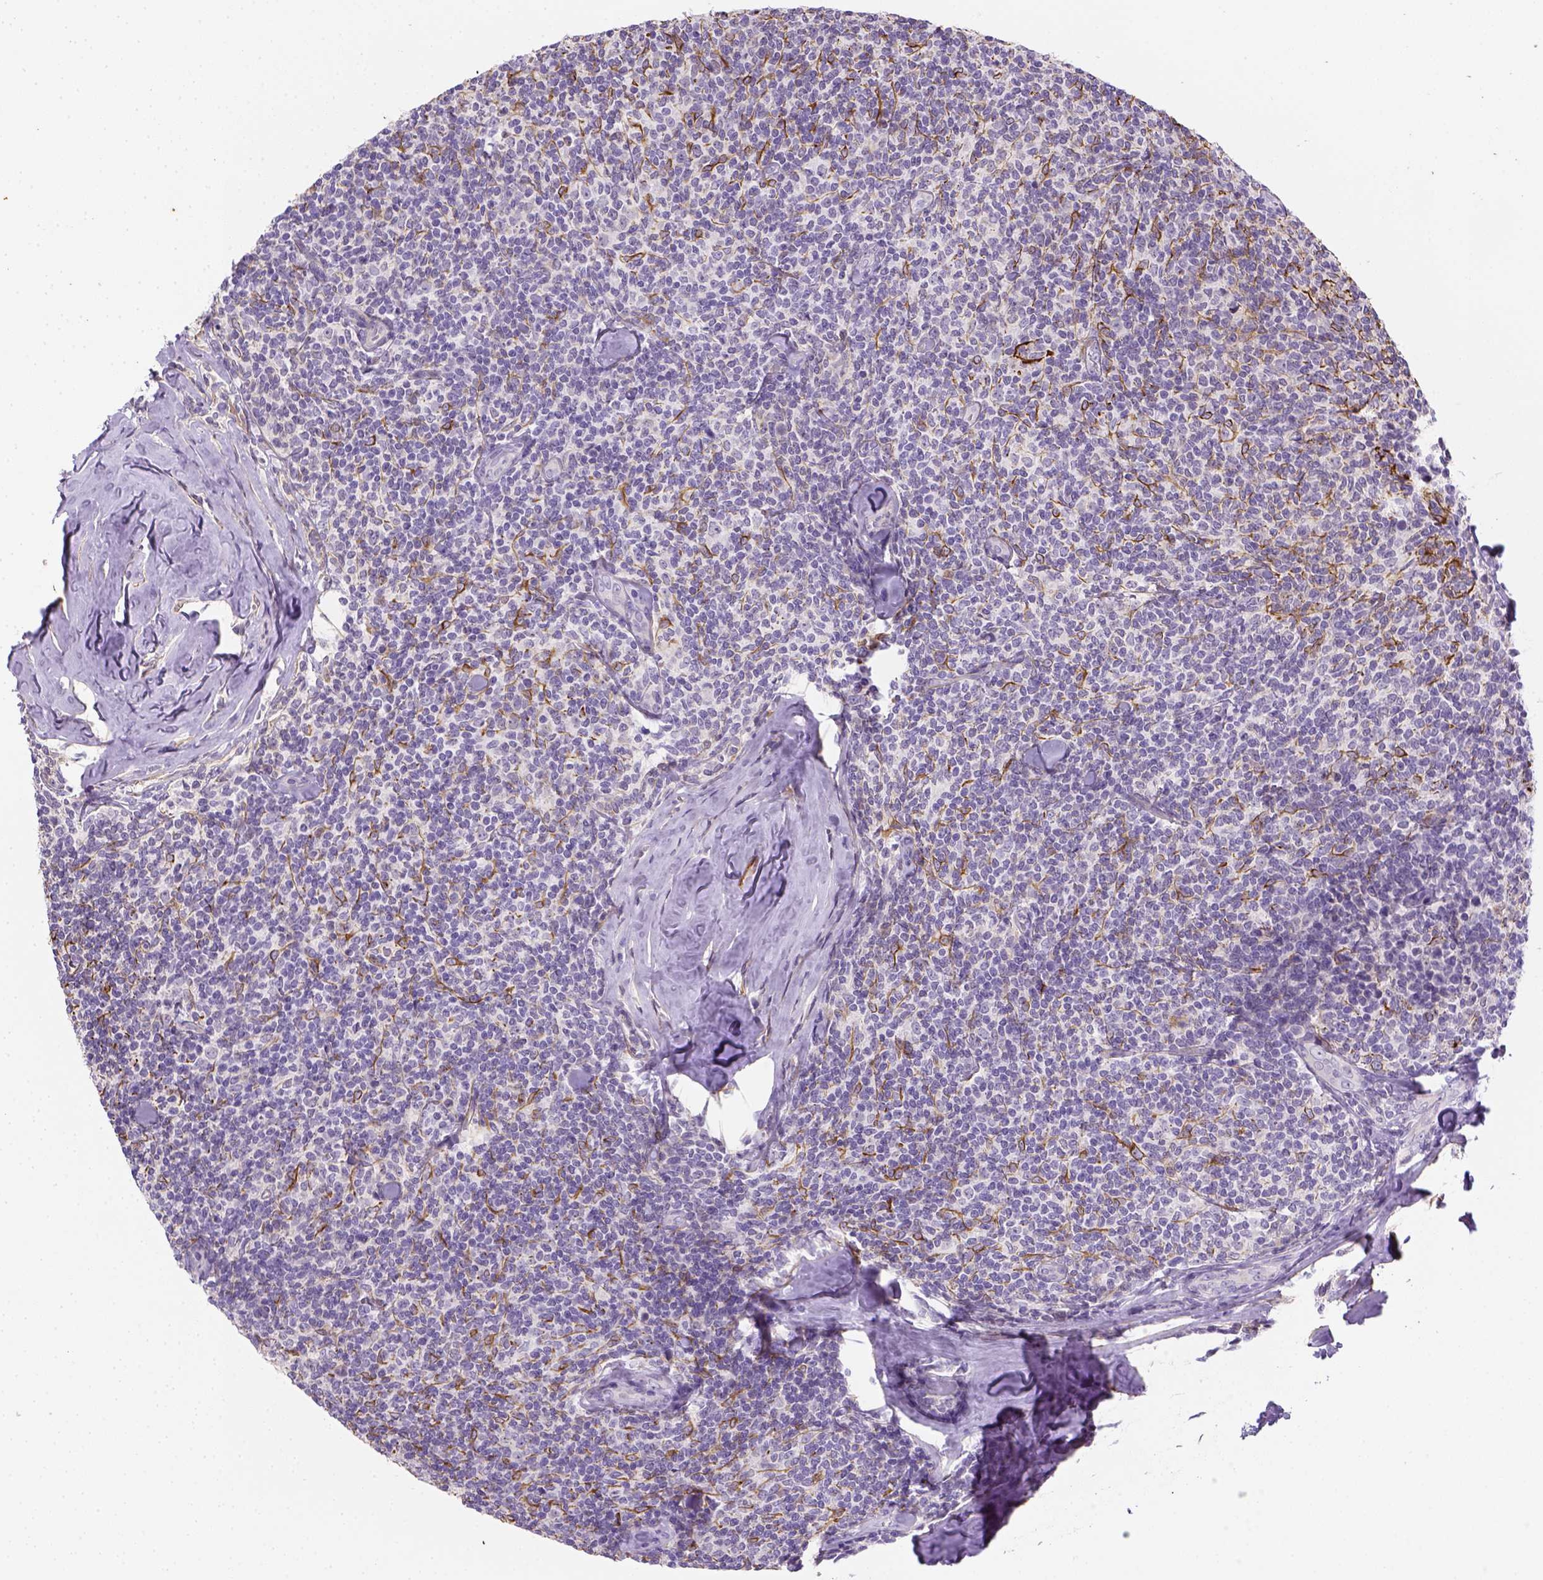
{"staining": {"intensity": "negative", "quantity": "none", "location": "none"}, "tissue": "lymphoma", "cell_type": "Tumor cells", "image_type": "cancer", "snomed": [{"axis": "morphology", "description": "Malignant lymphoma, non-Hodgkin's type, Low grade"}, {"axis": "topography", "description": "Lymph node"}], "caption": "The image displays no staining of tumor cells in low-grade malignant lymphoma, non-Hodgkin's type.", "gene": "CACNB1", "patient": {"sex": "female", "age": 56}}